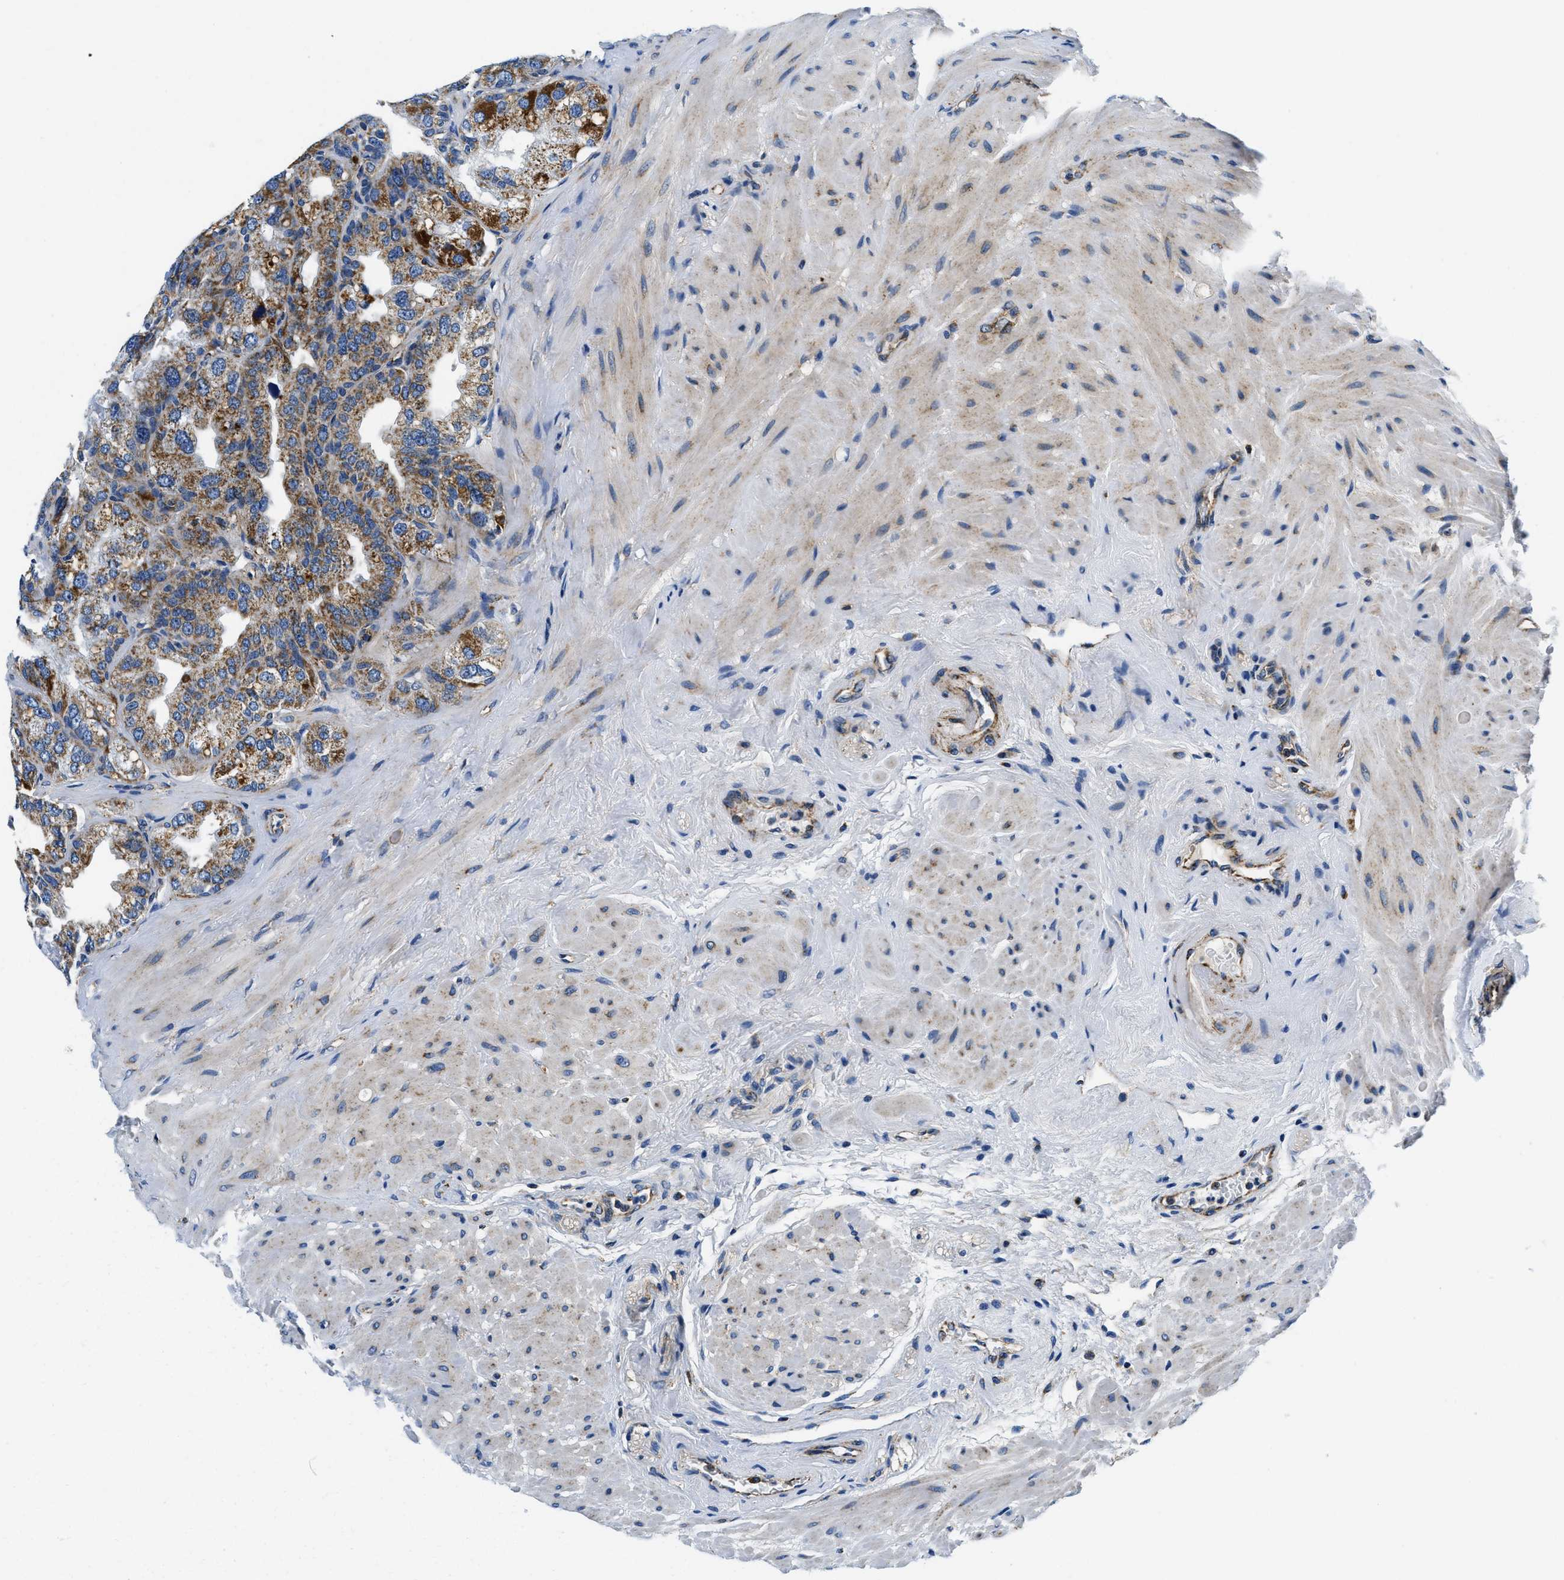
{"staining": {"intensity": "strong", "quantity": ">75%", "location": "cytoplasmic/membranous"}, "tissue": "seminal vesicle", "cell_type": "Glandular cells", "image_type": "normal", "snomed": [{"axis": "morphology", "description": "Normal tissue, NOS"}, {"axis": "topography", "description": "Seminal veicle"}], "caption": "Immunohistochemical staining of benign seminal vesicle shows strong cytoplasmic/membranous protein staining in about >75% of glandular cells.", "gene": "SAMD4B", "patient": {"sex": "male", "age": 68}}